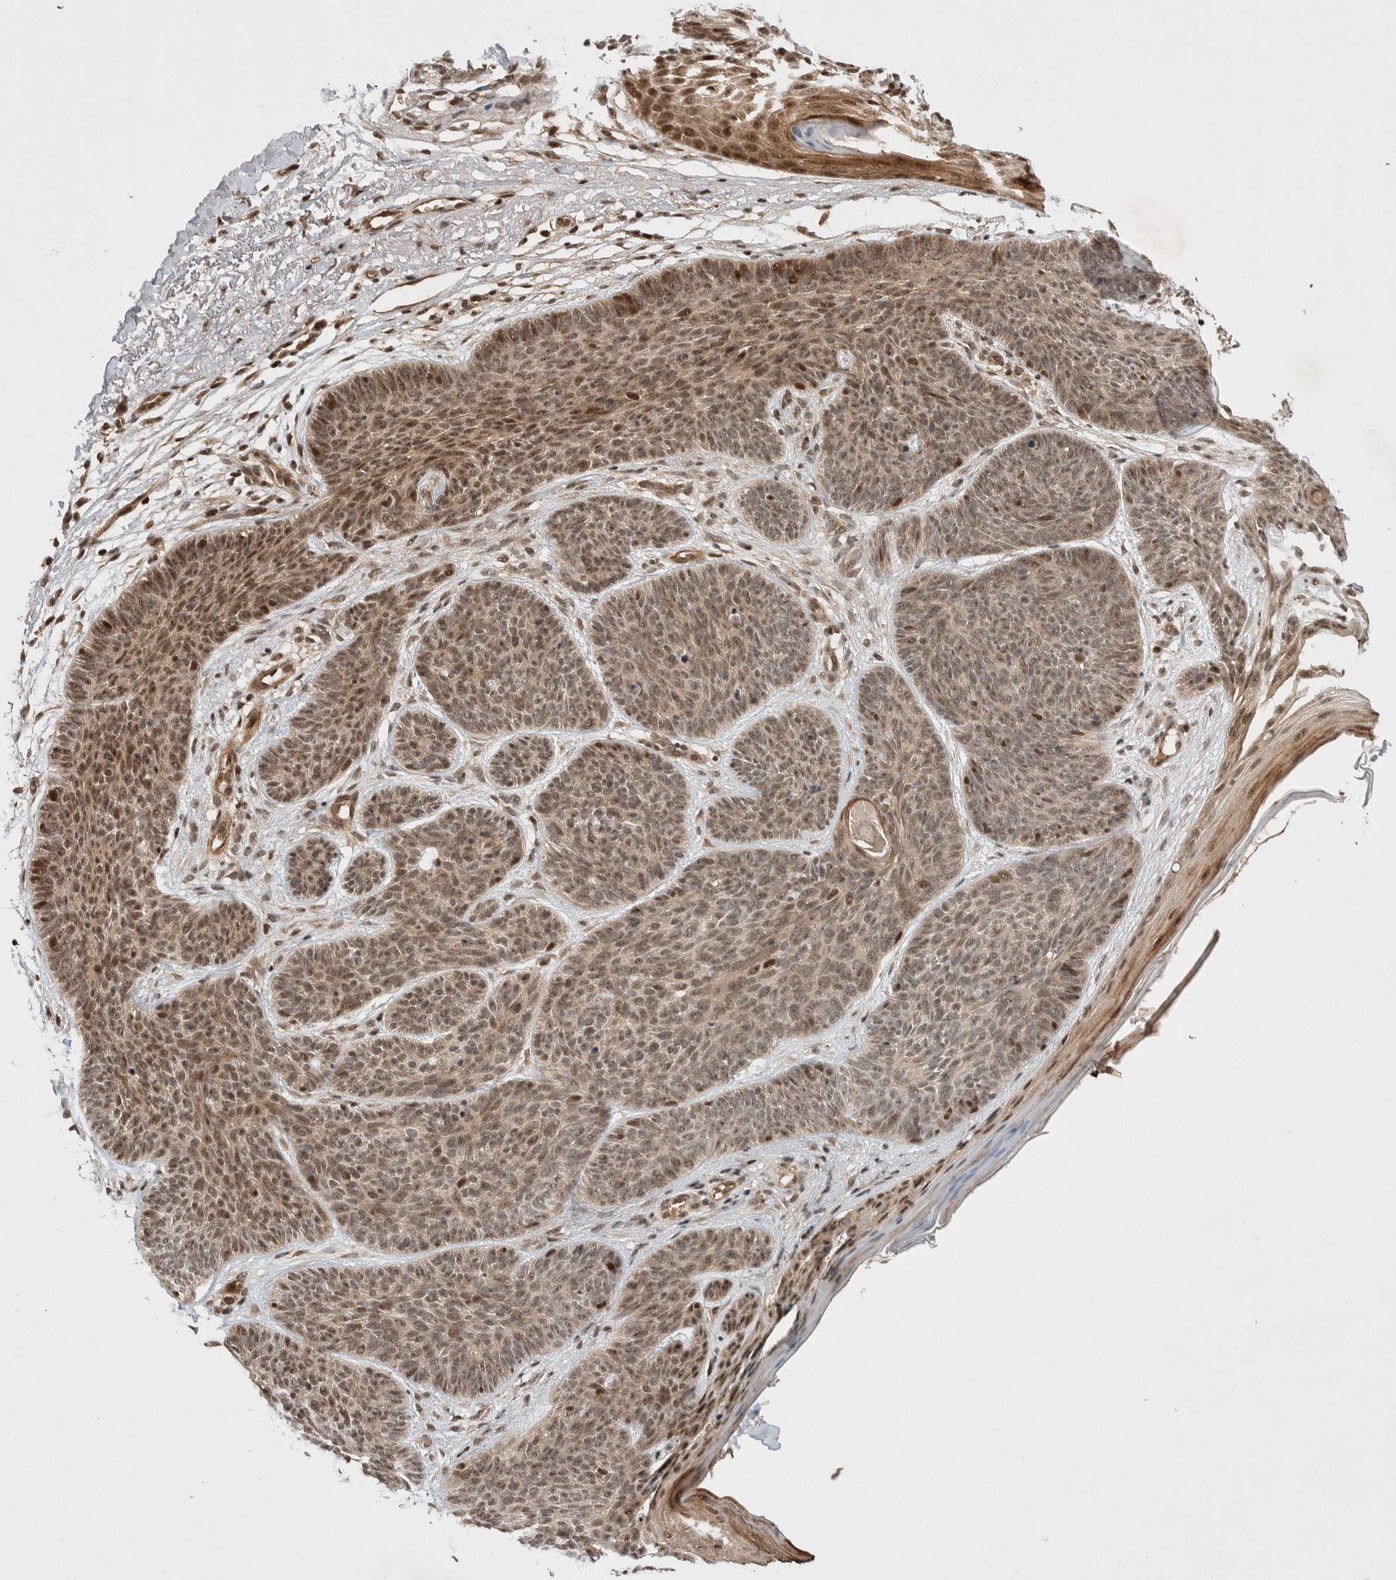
{"staining": {"intensity": "weak", "quantity": ">75%", "location": "cytoplasmic/membranous,nuclear"}, "tissue": "skin cancer", "cell_type": "Tumor cells", "image_type": "cancer", "snomed": [{"axis": "morphology", "description": "Basal cell carcinoma"}, {"axis": "topography", "description": "Skin"}], "caption": "An image of human skin cancer stained for a protein exhibits weak cytoplasmic/membranous and nuclear brown staining in tumor cells. Nuclei are stained in blue.", "gene": "TOR1B", "patient": {"sex": "female", "age": 70}}